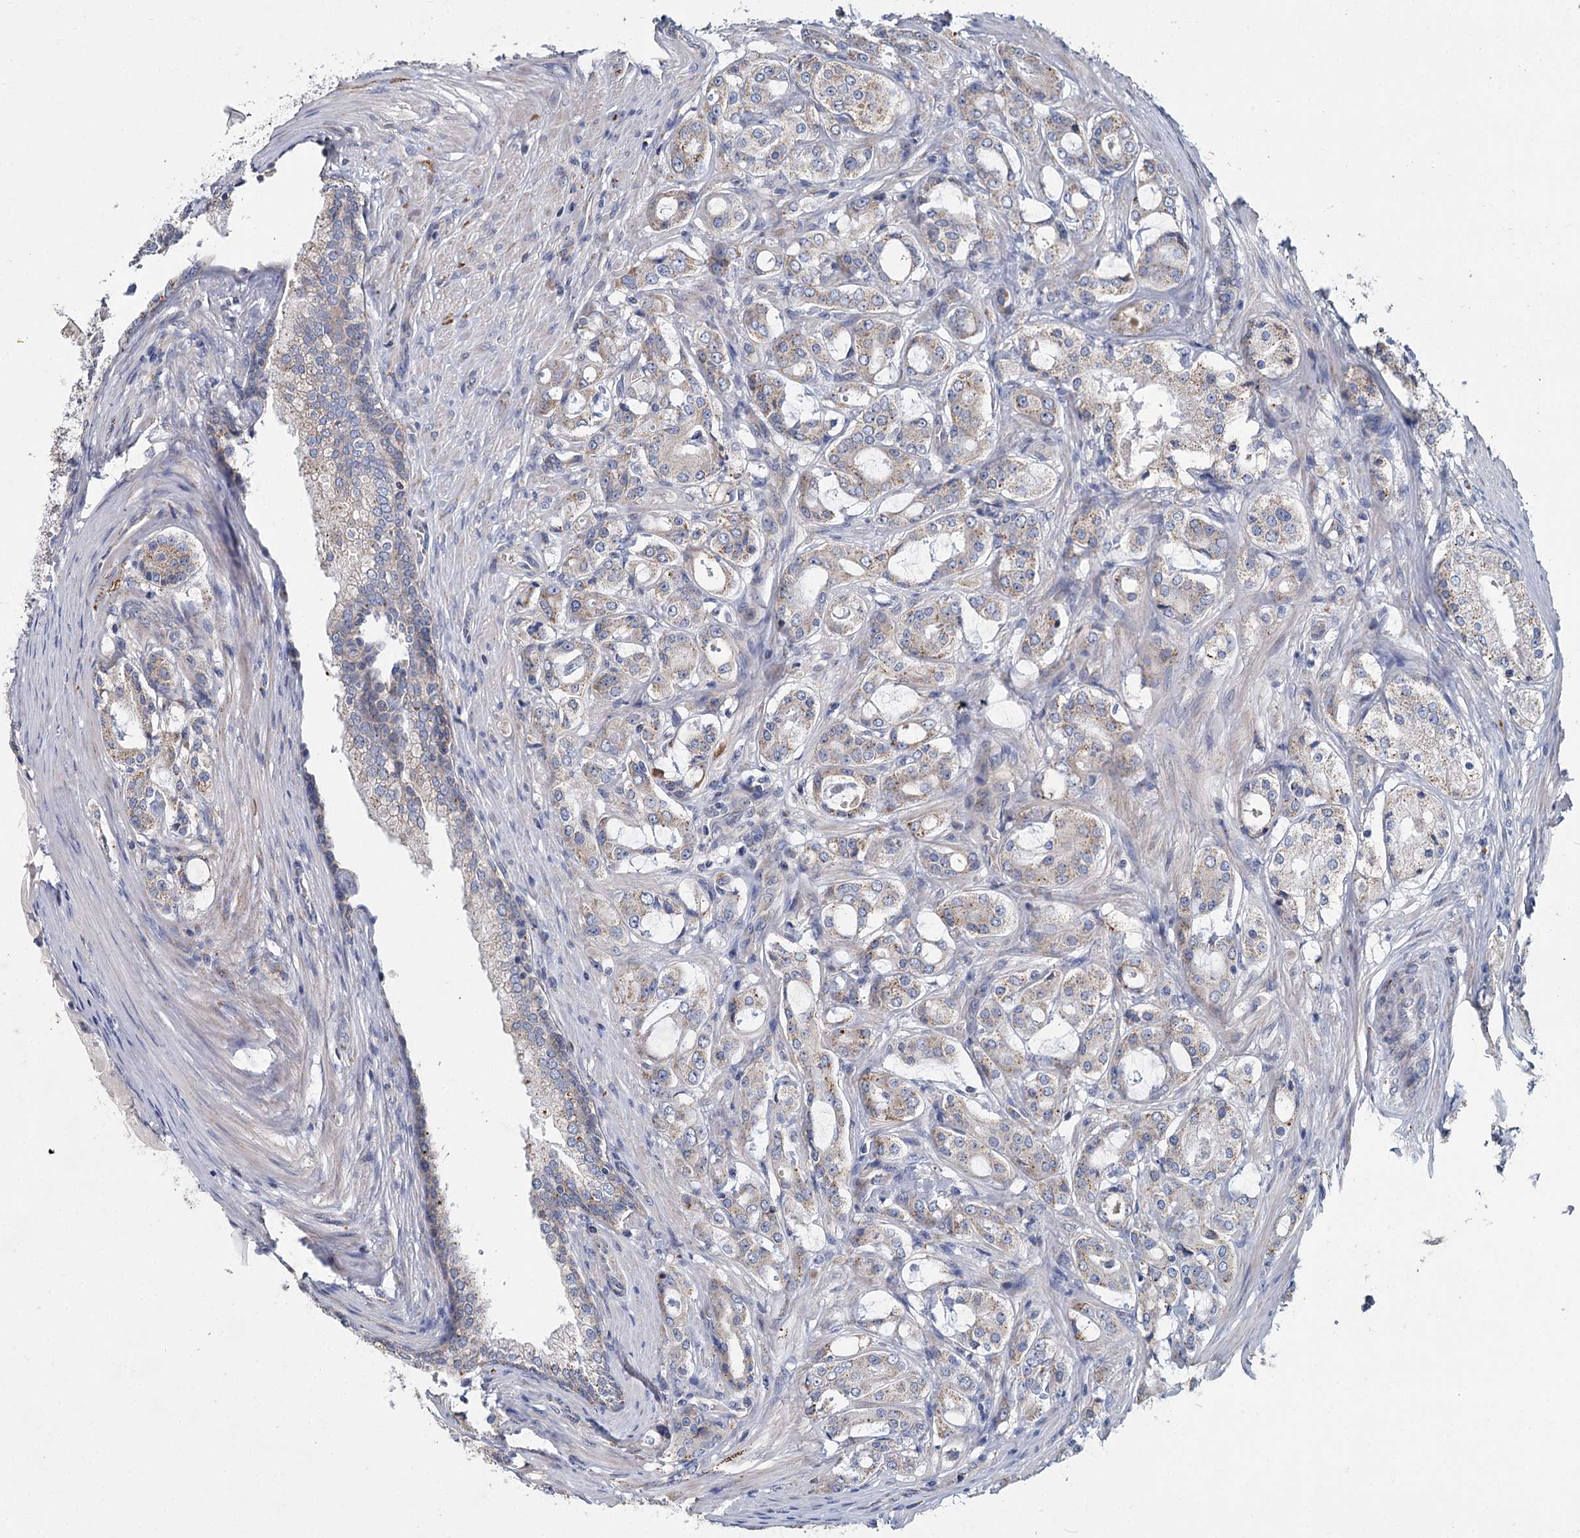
{"staining": {"intensity": "weak", "quantity": "<25%", "location": "cytoplasmic/membranous"}, "tissue": "prostate cancer", "cell_type": "Tumor cells", "image_type": "cancer", "snomed": [{"axis": "morphology", "description": "Adenocarcinoma, High grade"}, {"axis": "topography", "description": "Prostate"}], "caption": "Immunohistochemistry micrograph of neoplastic tissue: prostate high-grade adenocarcinoma stained with DAB shows no significant protein positivity in tumor cells.", "gene": "ANKRD16", "patient": {"sex": "male", "age": 63}}